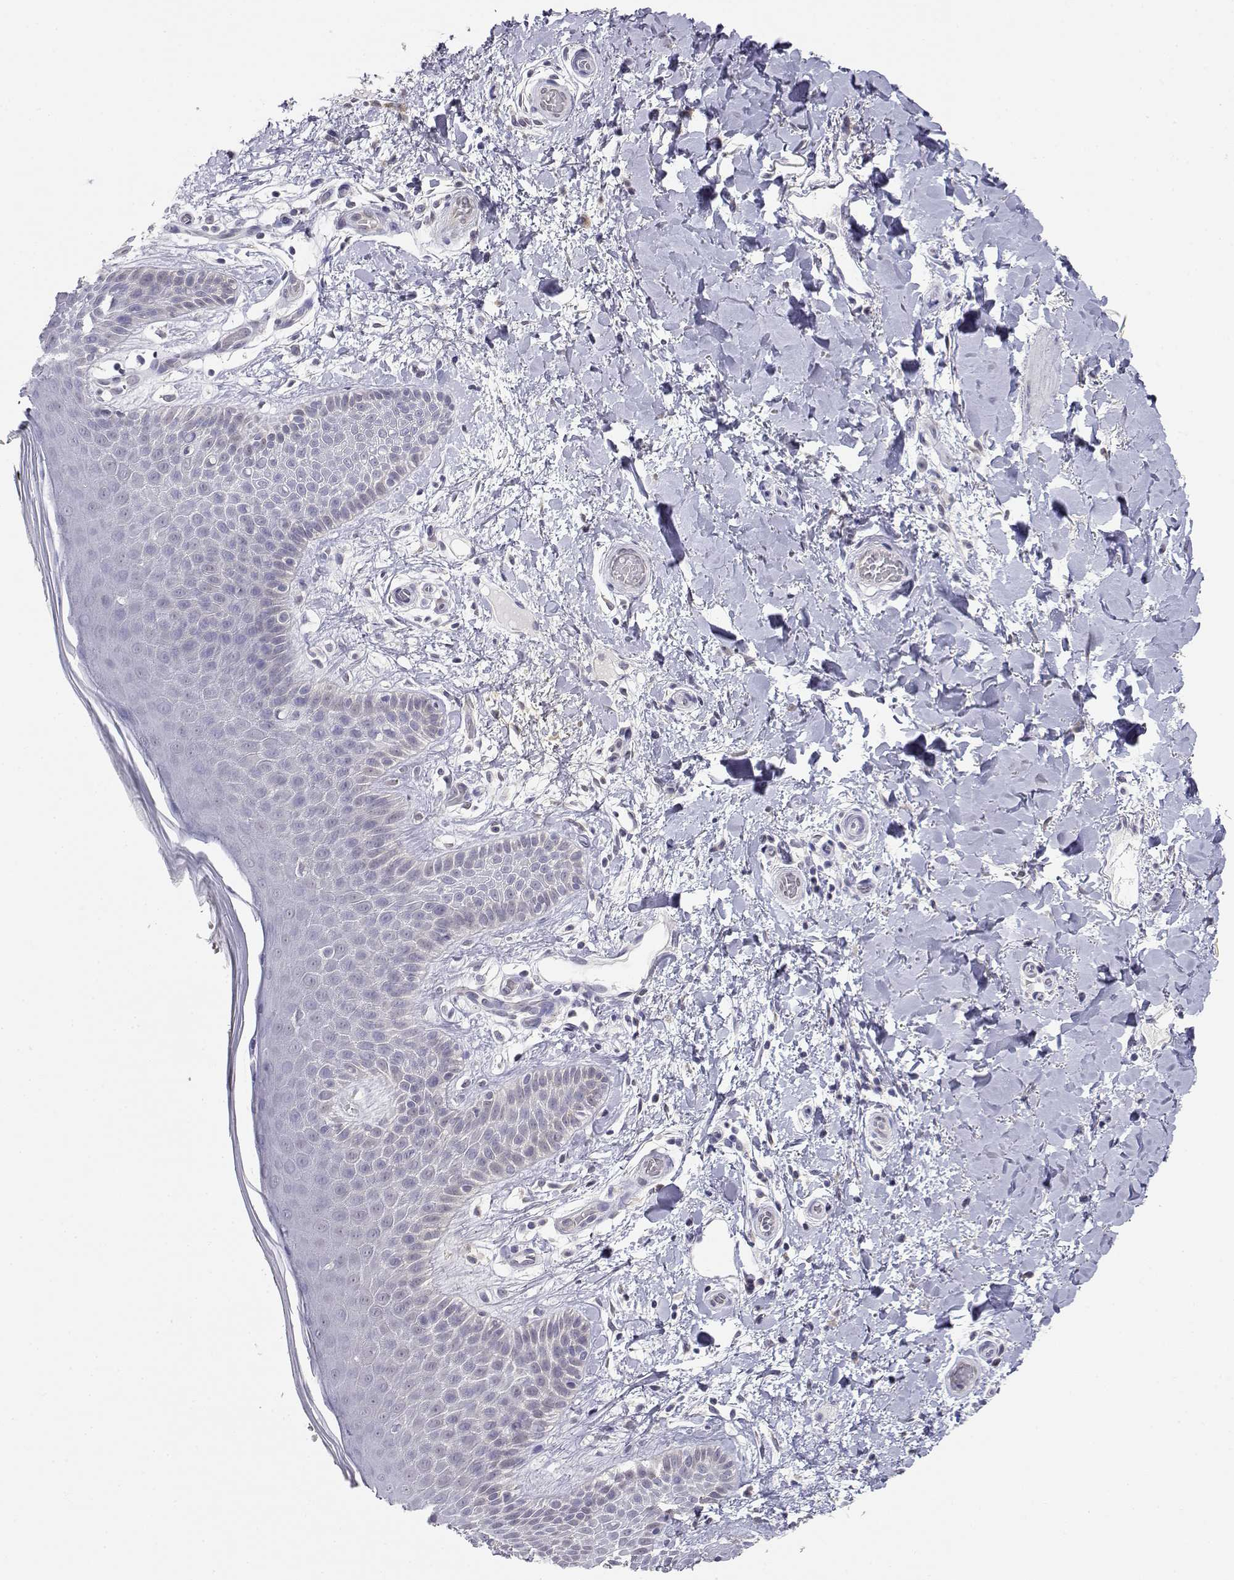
{"staining": {"intensity": "negative", "quantity": "none", "location": "none"}, "tissue": "skin", "cell_type": "Epidermal cells", "image_type": "normal", "snomed": [{"axis": "morphology", "description": "Normal tissue, NOS"}, {"axis": "topography", "description": "Anal"}], "caption": "Photomicrograph shows no significant protein positivity in epidermal cells of unremarkable skin. (DAB immunohistochemistry, high magnification).", "gene": "ADA", "patient": {"sex": "male", "age": 36}}